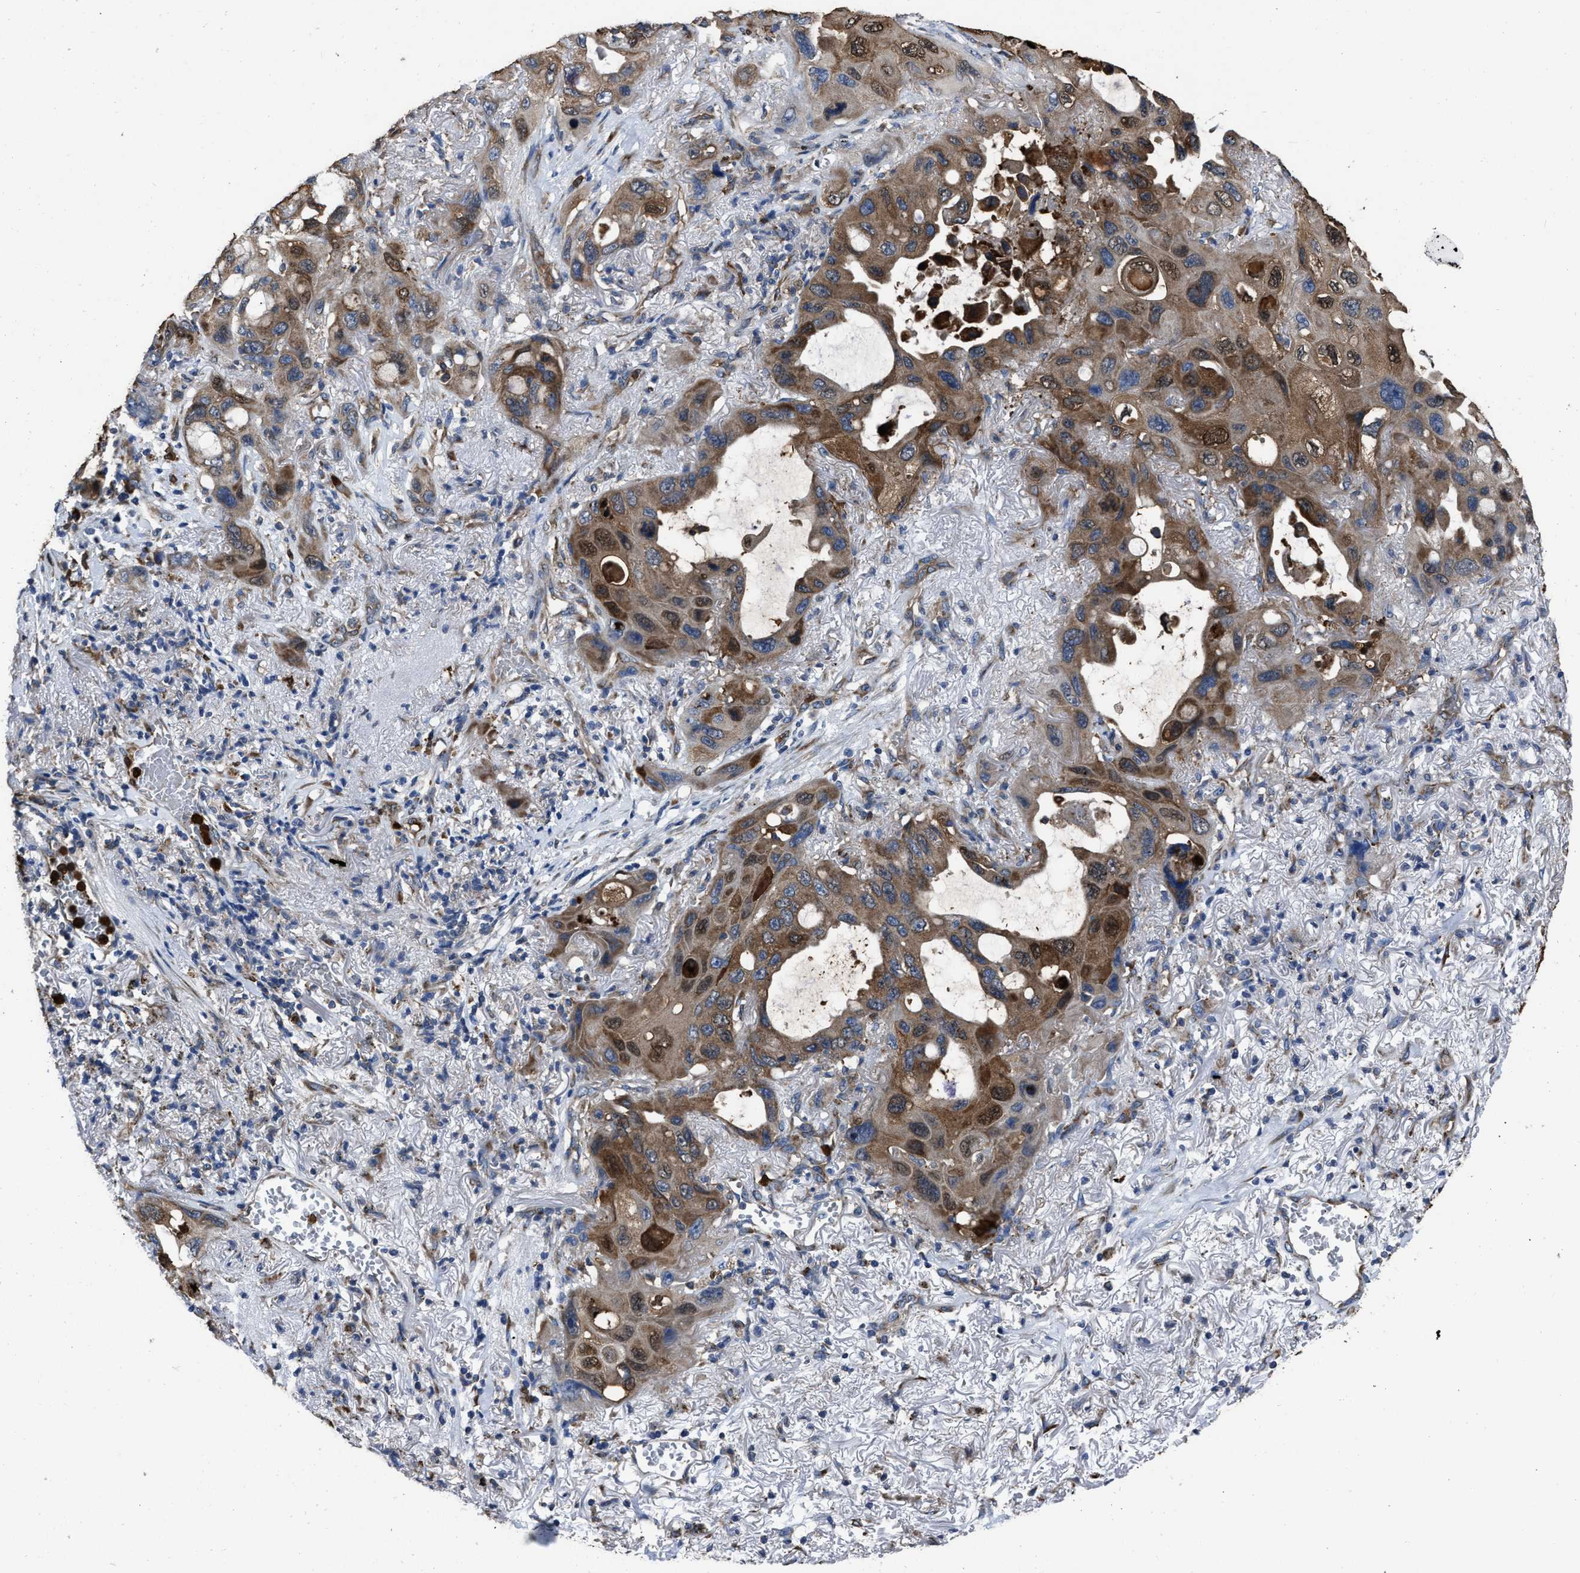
{"staining": {"intensity": "moderate", "quantity": "25%-75%", "location": "cytoplasmic/membranous"}, "tissue": "lung cancer", "cell_type": "Tumor cells", "image_type": "cancer", "snomed": [{"axis": "morphology", "description": "Squamous cell carcinoma, NOS"}, {"axis": "topography", "description": "Lung"}], "caption": "Squamous cell carcinoma (lung) was stained to show a protein in brown. There is medium levels of moderate cytoplasmic/membranous staining in about 25%-75% of tumor cells. (DAB (3,3'-diaminobenzidine) IHC with brightfield microscopy, high magnification).", "gene": "ANGPT1", "patient": {"sex": "female", "age": 73}}